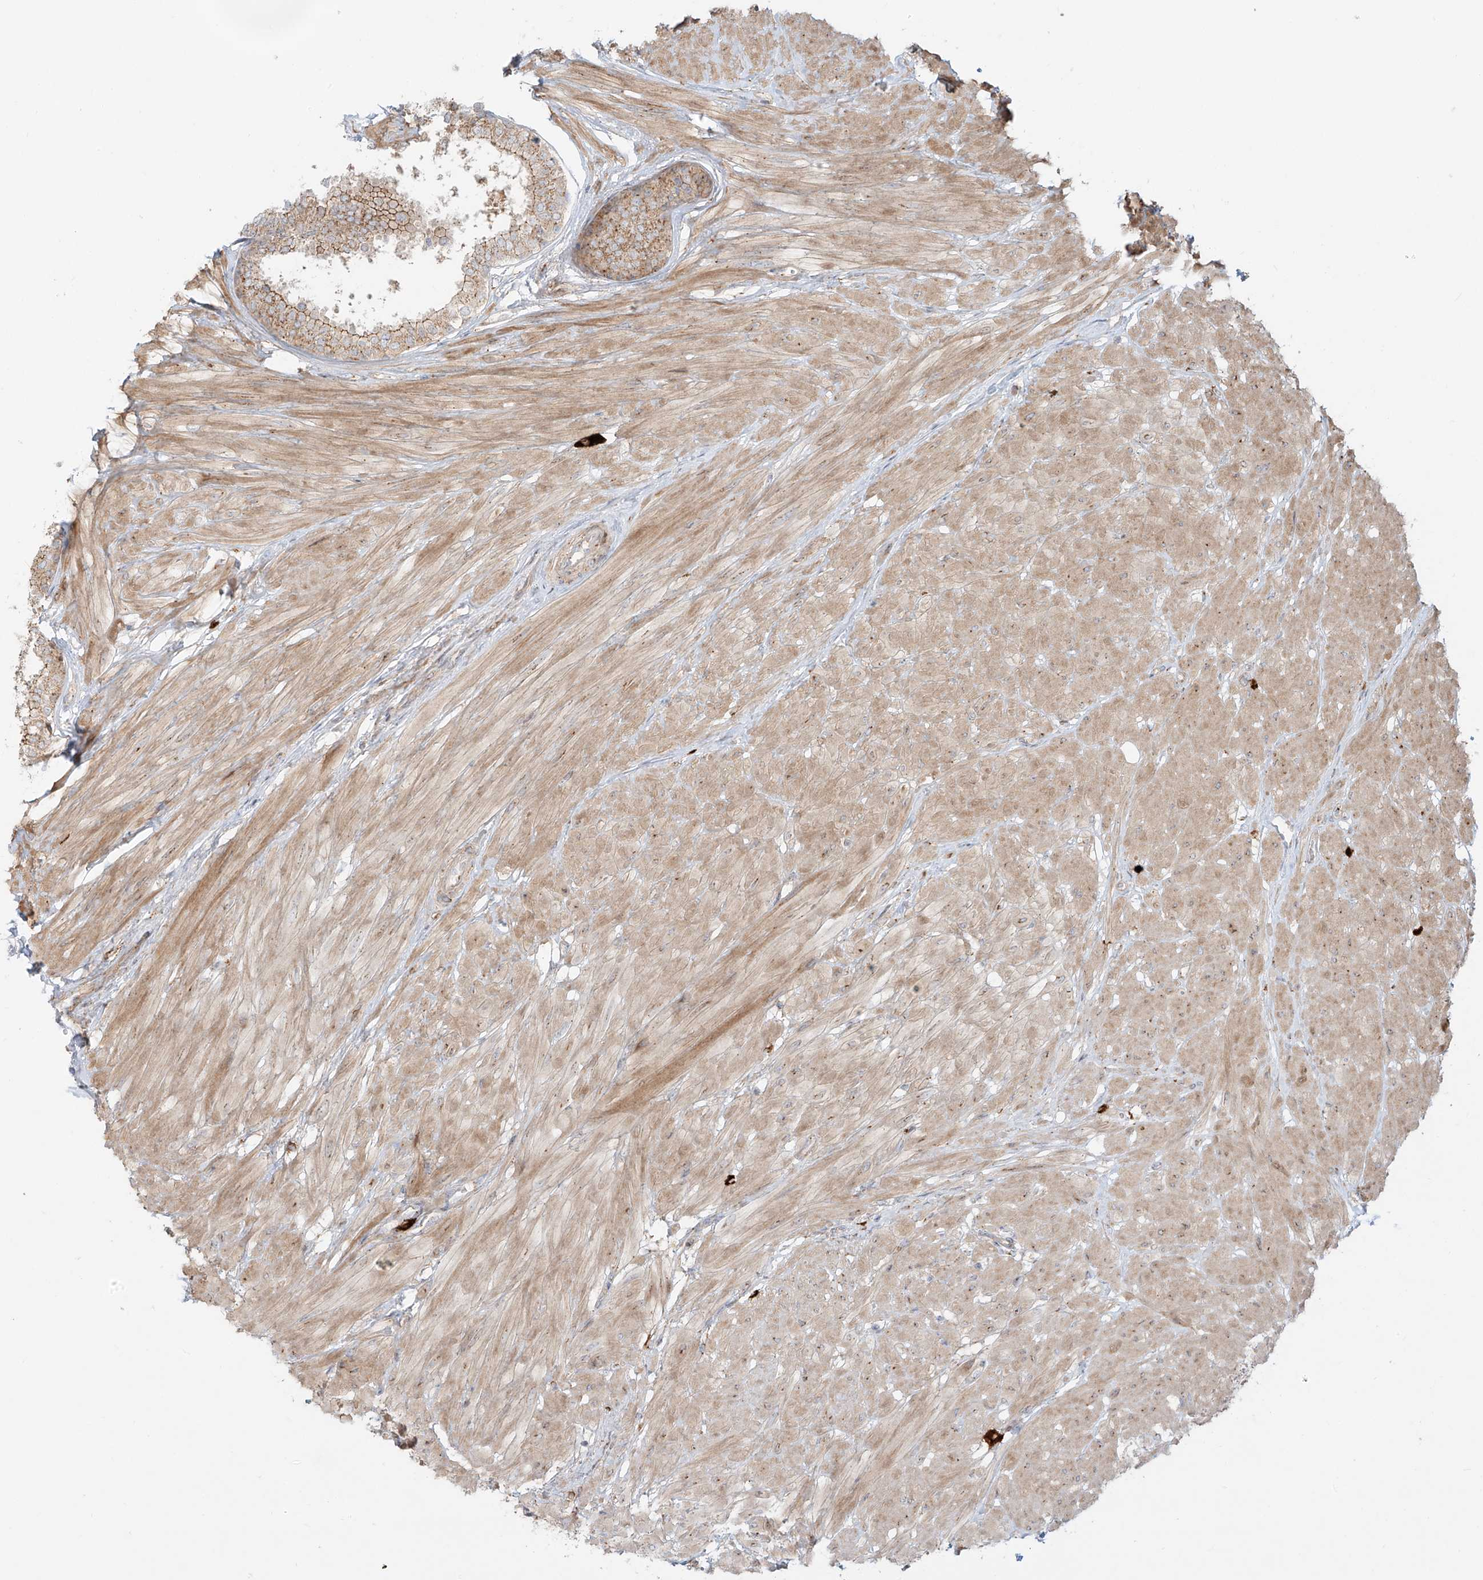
{"staining": {"intensity": "moderate", "quantity": ">75%", "location": "cytoplasmic/membranous"}, "tissue": "prostate", "cell_type": "Glandular cells", "image_type": "normal", "snomed": [{"axis": "morphology", "description": "Normal tissue, NOS"}, {"axis": "topography", "description": "Prostate"}], "caption": "Protein expression by IHC exhibits moderate cytoplasmic/membranous expression in about >75% of glandular cells in benign prostate.", "gene": "ZNF287", "patient": {"sex": "male", "age": 48}}